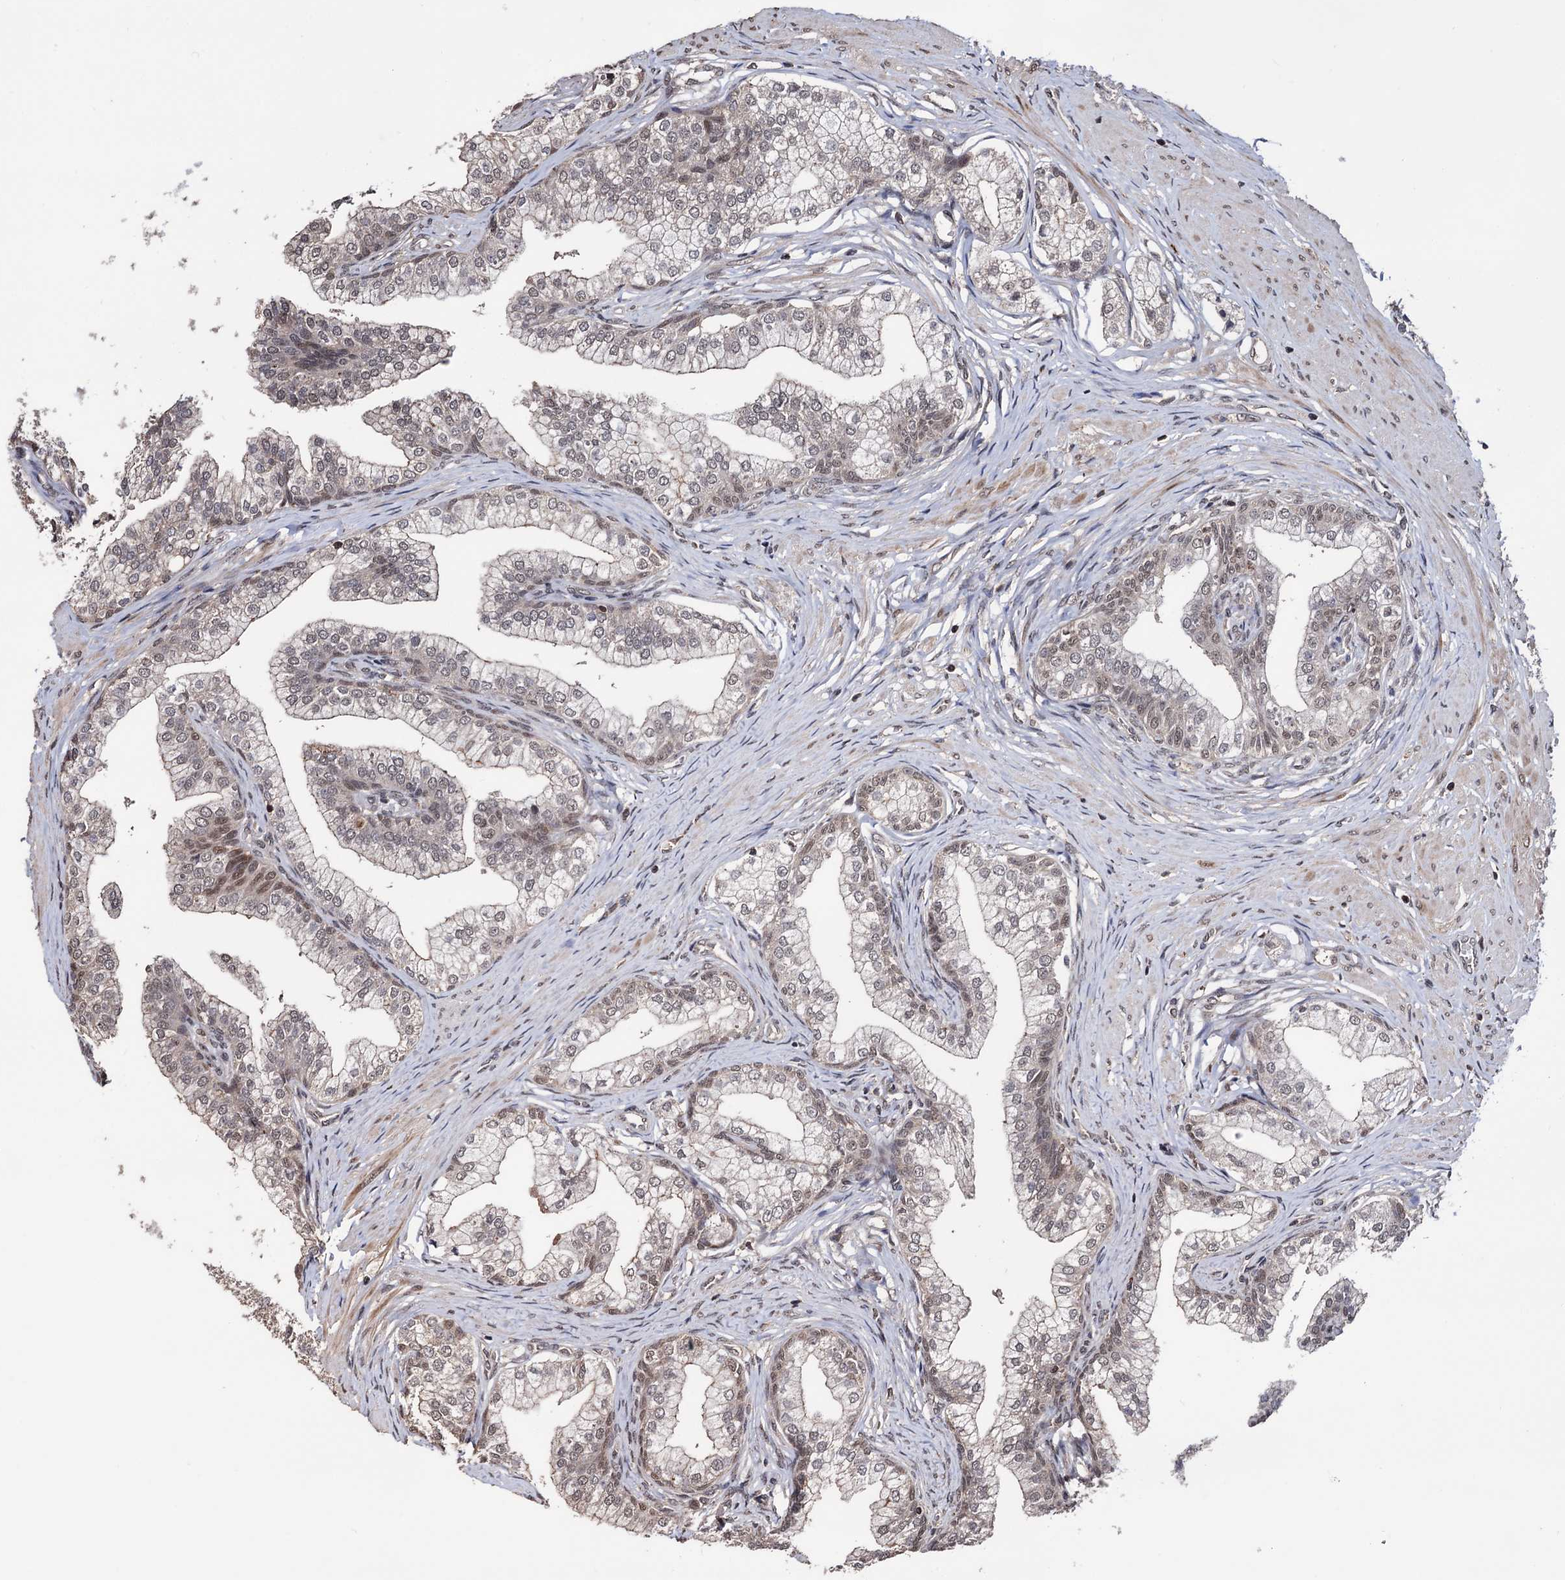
{"staining": {"intensity": "moderate", "quantity": "25%-75%", "location": "cytoplasmic/membranous,nuclear"}, "tissue": "prostate", "cell_type": "Glandular cells", "image_type": "normal", "snomed": [{"axis": "morphology", "description": "Normal tissue, NOS"}, {"axis": "topography", "description": "Prostate"}], "caption": "Brown immunohistochemical staining in normal human prostate reveals moderate cytoplasmic/membranous,nuclear expression in approximately 25%-75% of glandular cells.", "gene": "KLF5", "patient": {"sex": "male", "age": 60}}